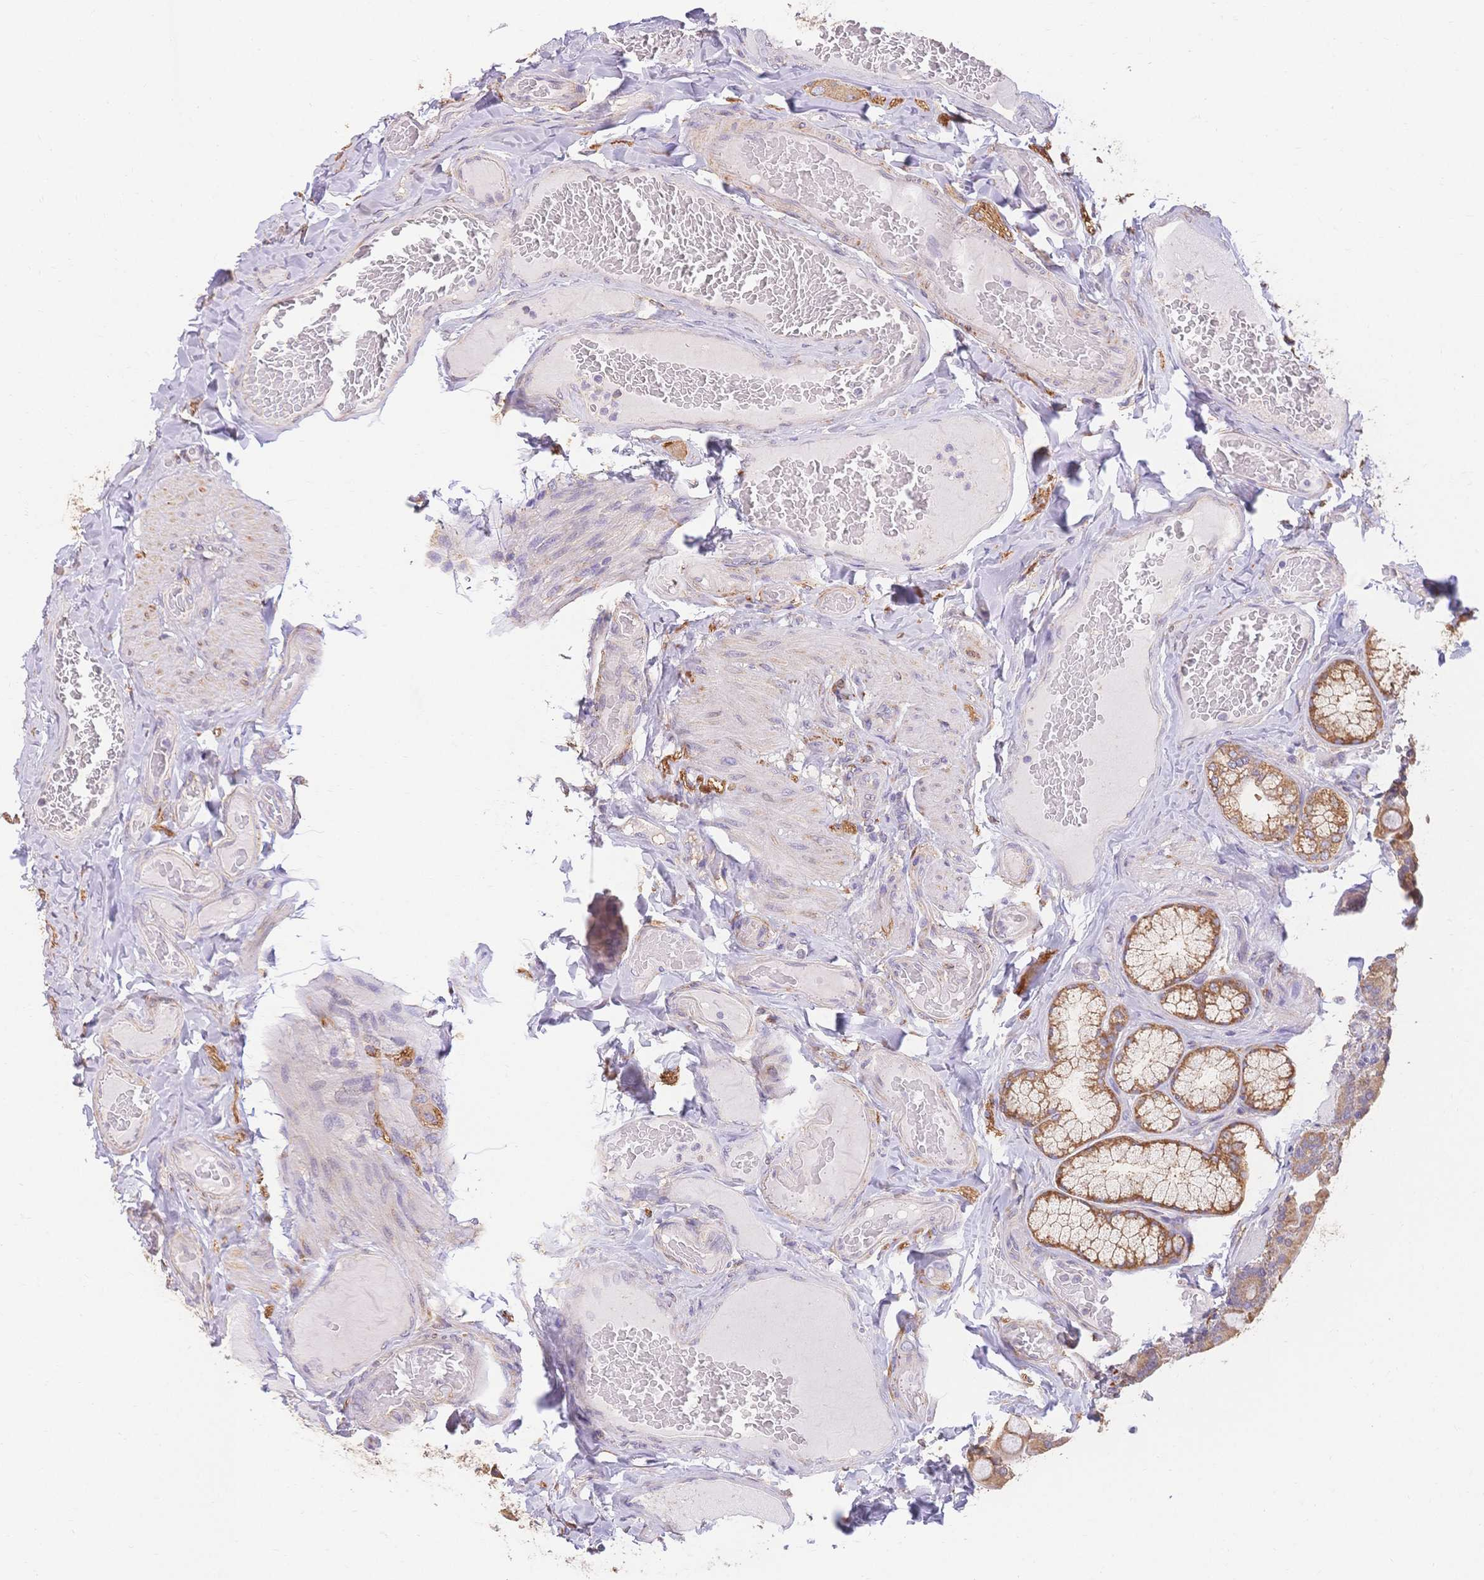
{"staining": {"intensity": "moderate", "quantity": ">75%", "location": "cytoplasmic/membranous"}, "tissue": "duodenum", "cell_type": "Glandular cells", "image_type": "normal", "snomed": [{"axis": "morphology", "description": "Normal tissue, NOS"}, {"axis": "topography", "description": "Duodenum"}], "caption": "Unremarkable duodenum demonstrates moderate cytoplasmic/membranous expression in about >75% of glandular cells.", "gene": "HS3ST5", "patient": {"sex": "female", "age": 62}}